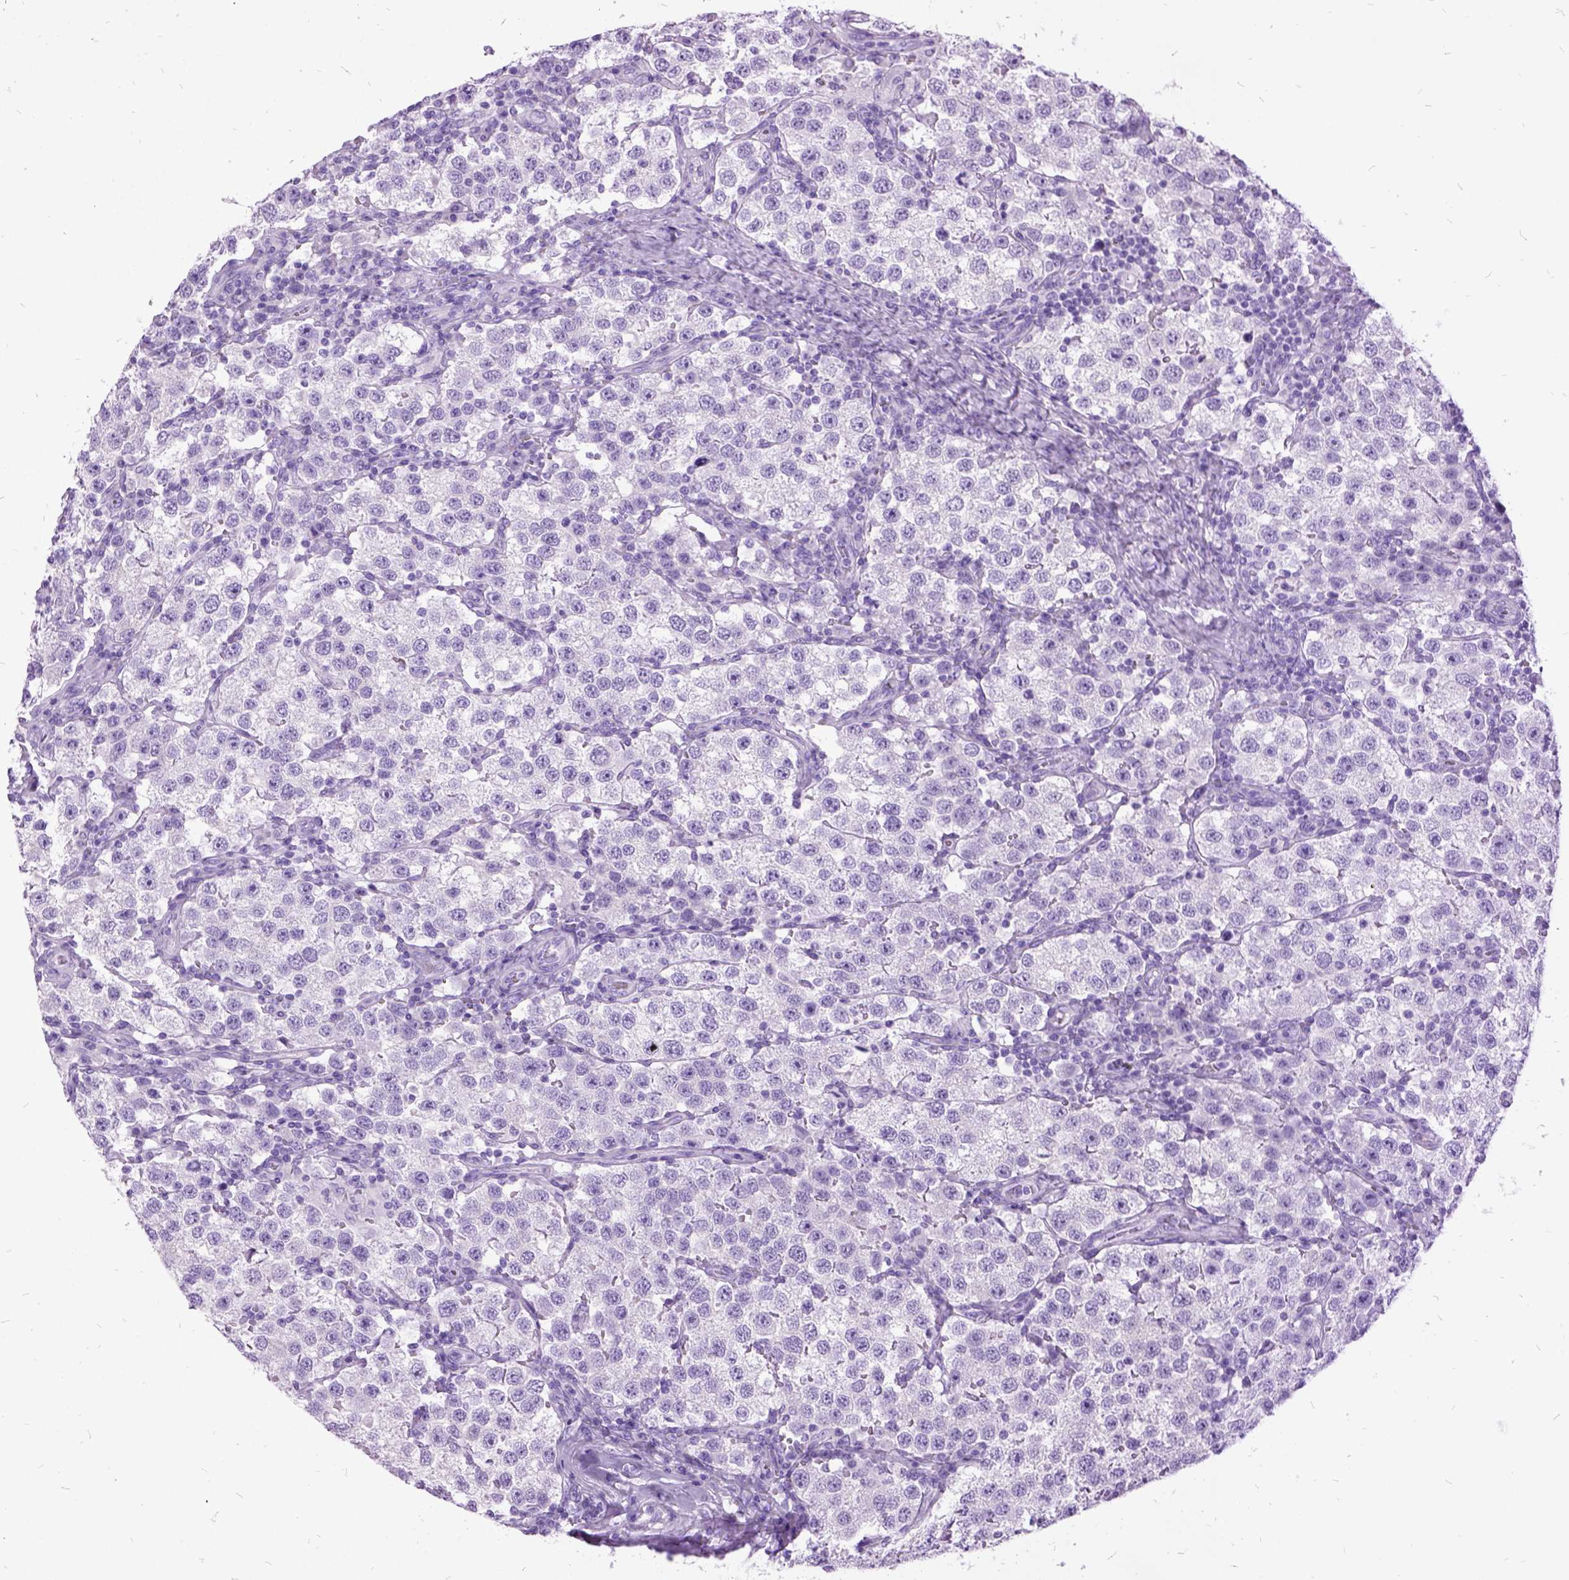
{"staining": {"intensity": "negative", "quantity": "none", "location": "none"}, "tissue": "testis cancer", "cell_type": "Tumor cells", "image_type": "cancer", "snomed": [{"axis": "morphology", "description": "Seminoma, NOS"}, {"axis": "topography", "description": "Testis"}], "caption": "Tumor cells show no significant staining in testis cancer.", "gene": "MME", "patient": {"sex": "male", "age": 37}}